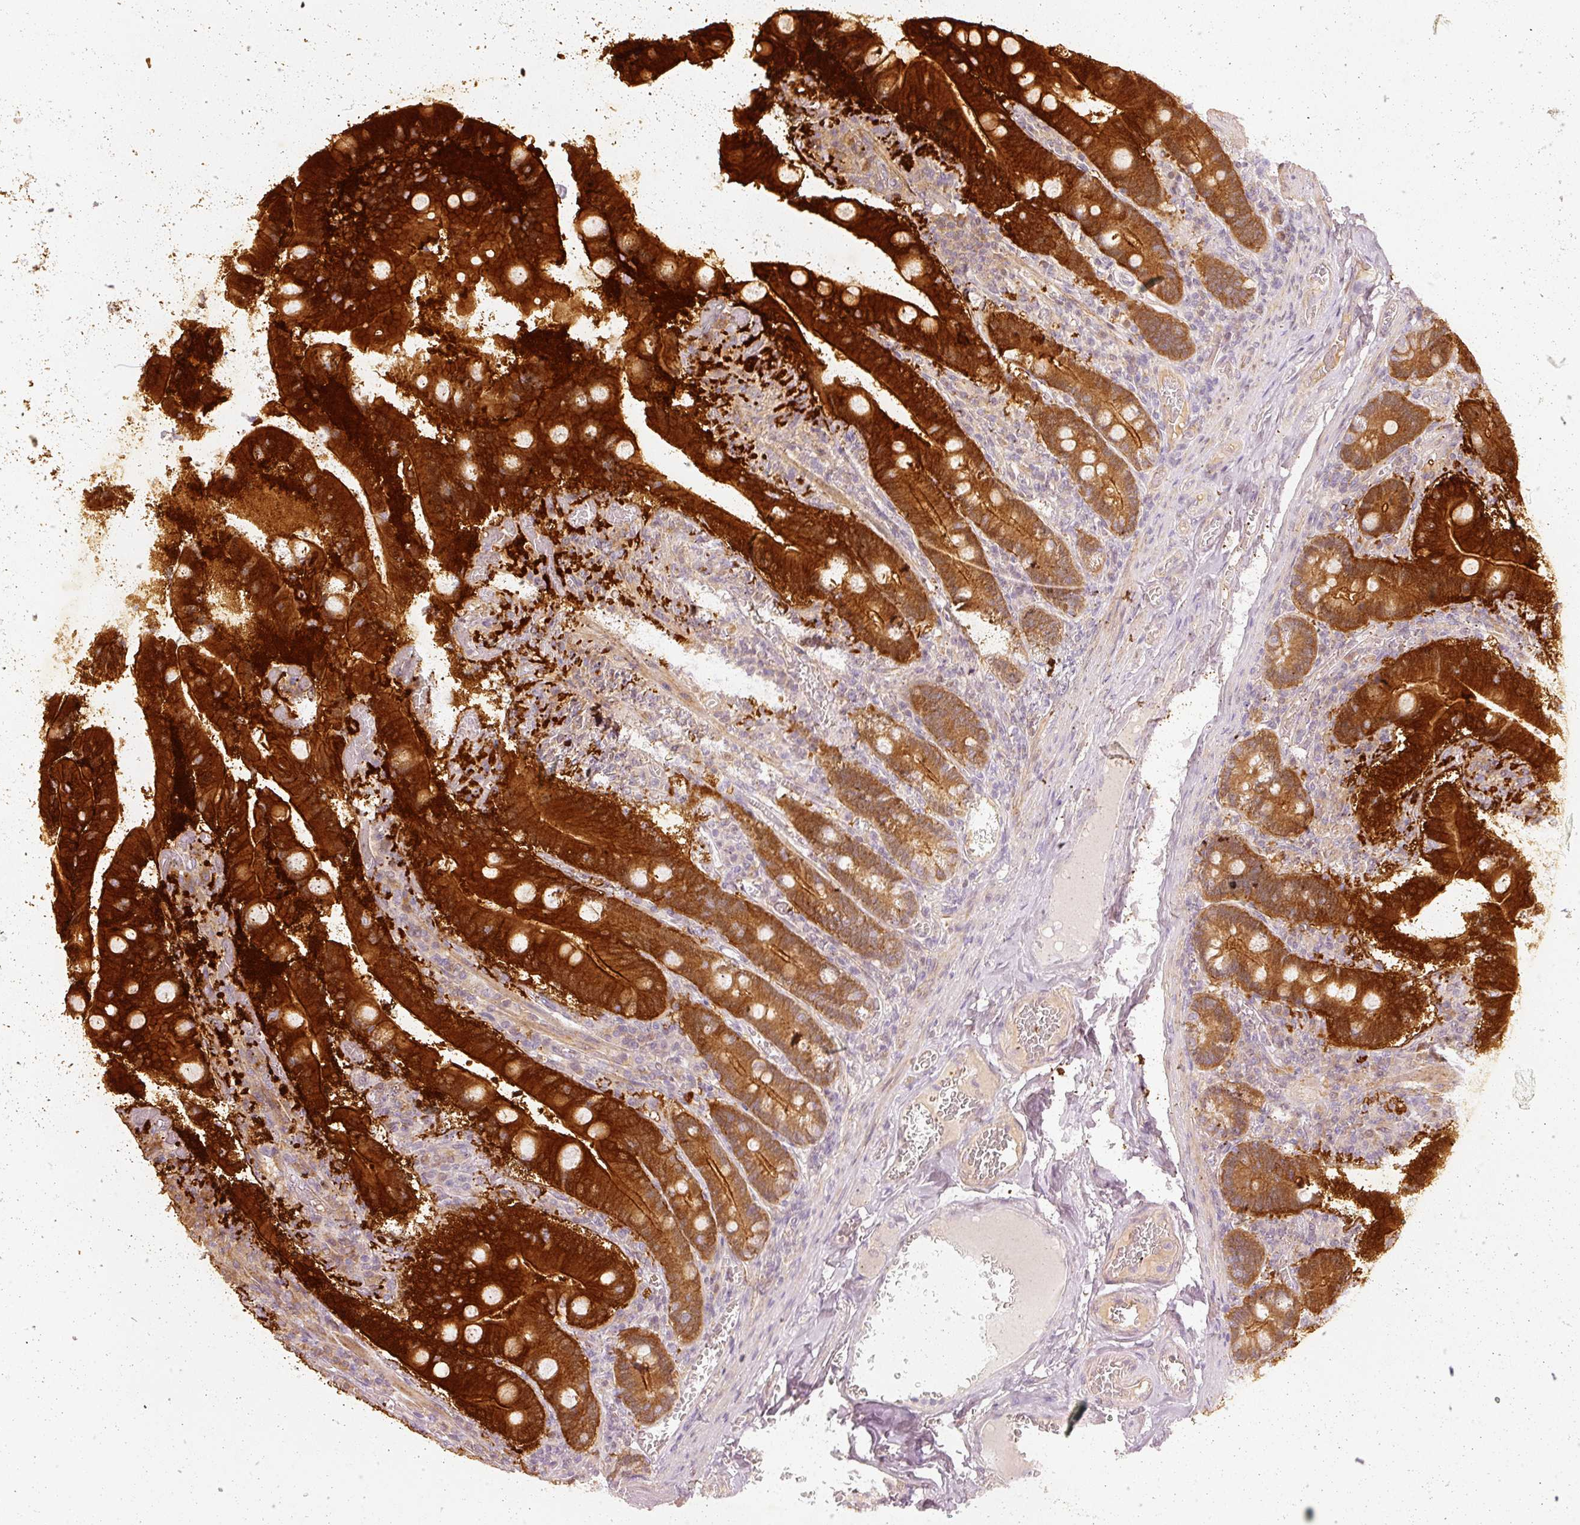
{"staining": {"intensity": "strong", "quantity": ">75%", "location": "cytoplasmic/membranous"}, "tissue": "duodenum", "cell_type": "Glandular cells", "image_type": "normal", "snomed": [{"axis": "morphology", "description": "Normal tissue, NOS"}, {"axis": "topography", "description": "Duodenum"}], "caption": "The image reveals immunohistochemical staining of benign duodenum. There is strong cytoplasmic/membranous expression is identified in about >75% of glandular cells.", "gene": "DAPP1", "patient": {"sex": "female", "age": 62}}